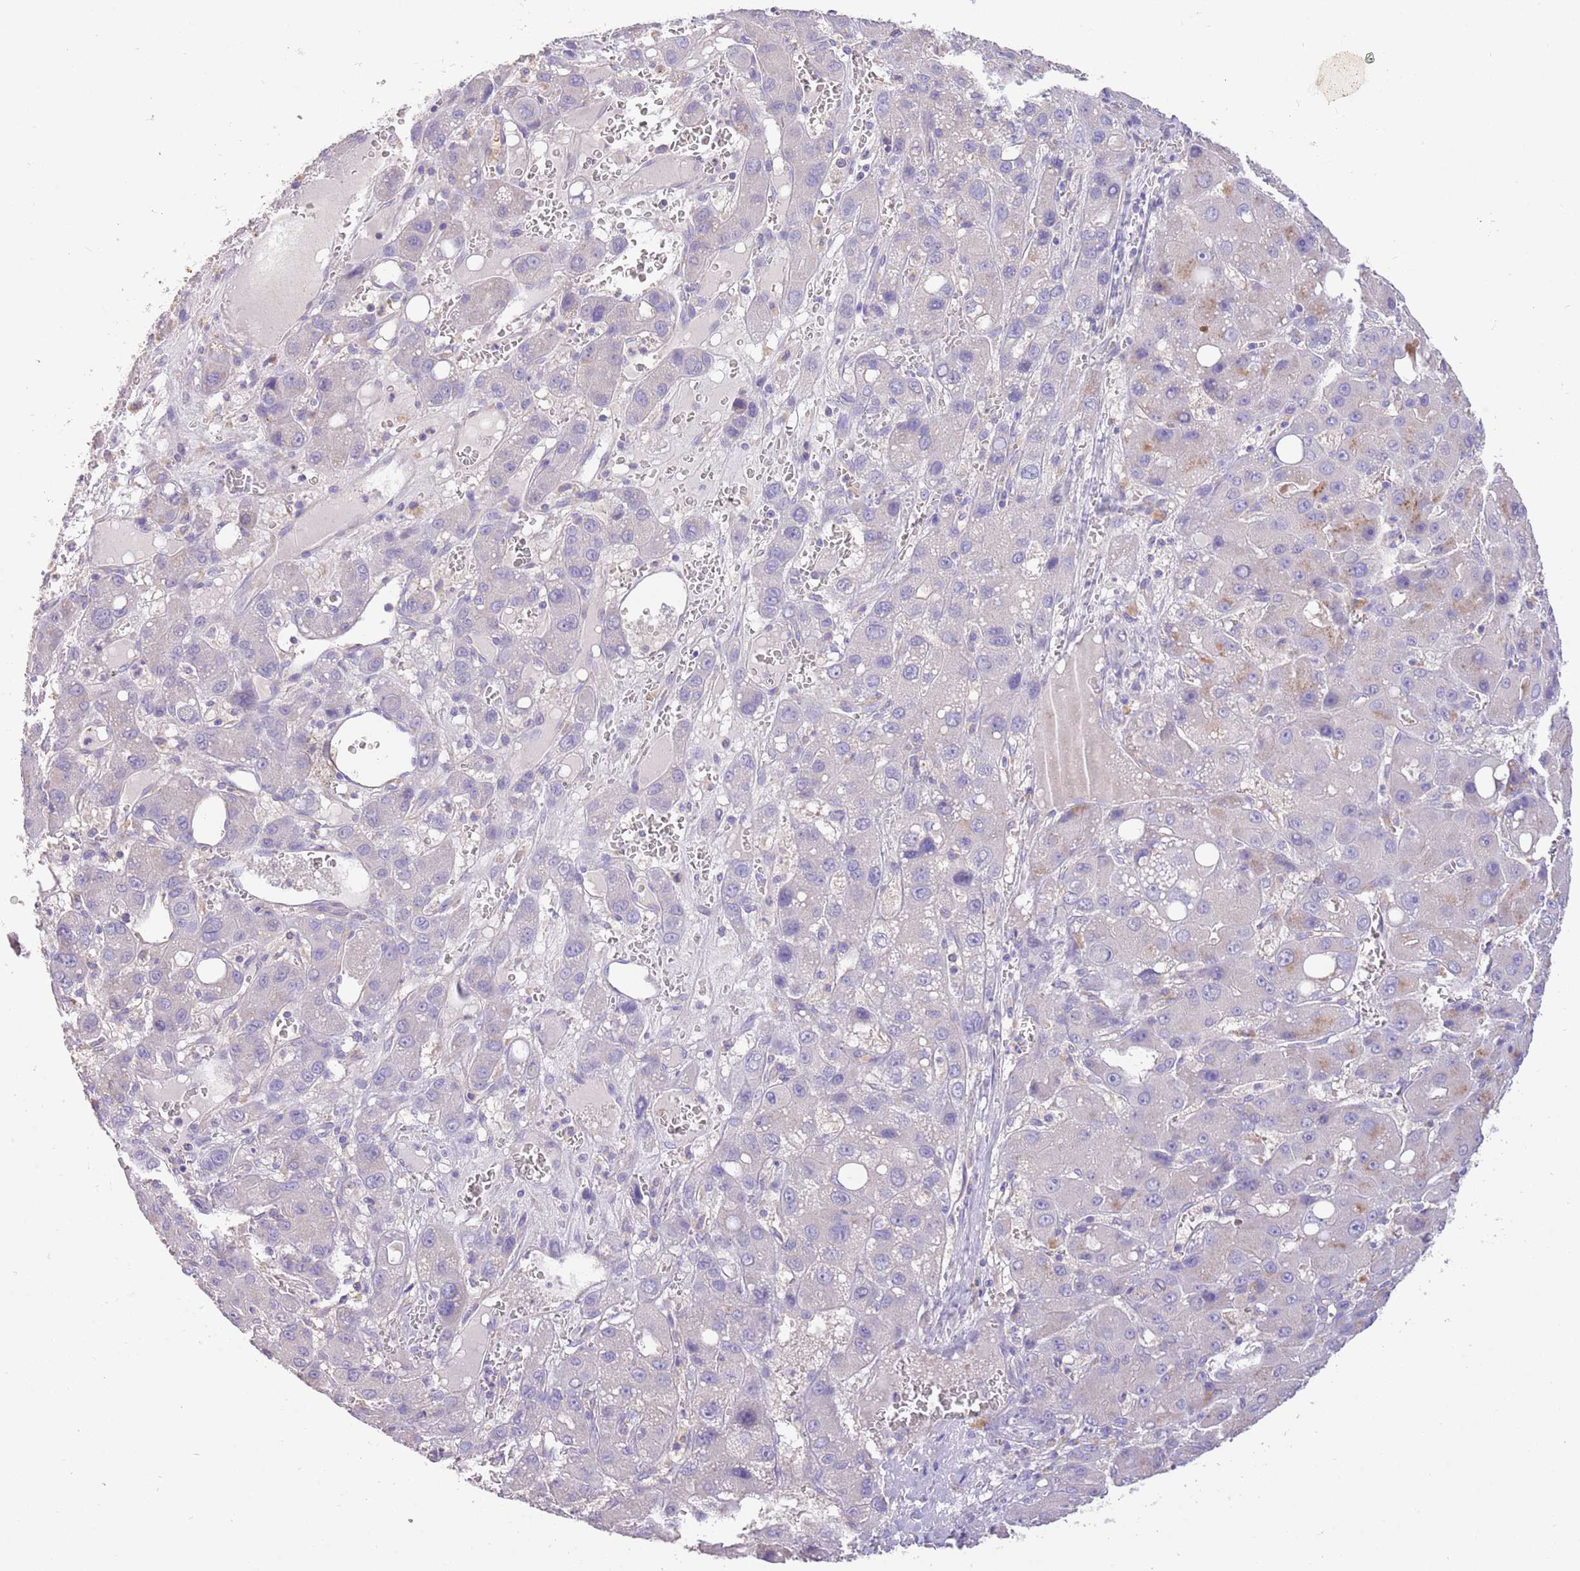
{"staining": {"intensity": "negative", "quantity": "none", "location": "none"}, "tissue": "liver cancer", "cell_type": "Tumor cells", "image_type": "cancer", "snomed": [{"axis": "morphology", "description": "Carcinoma, Hepatocellular, NOS"}, {"axis": "topography", "description": "Liver"}], "caption": "The image displays no significant positivity in tumor cells of liver cancer.", "gene": "SFTPA1", "patient": {"sex": "male", "age": 55}}